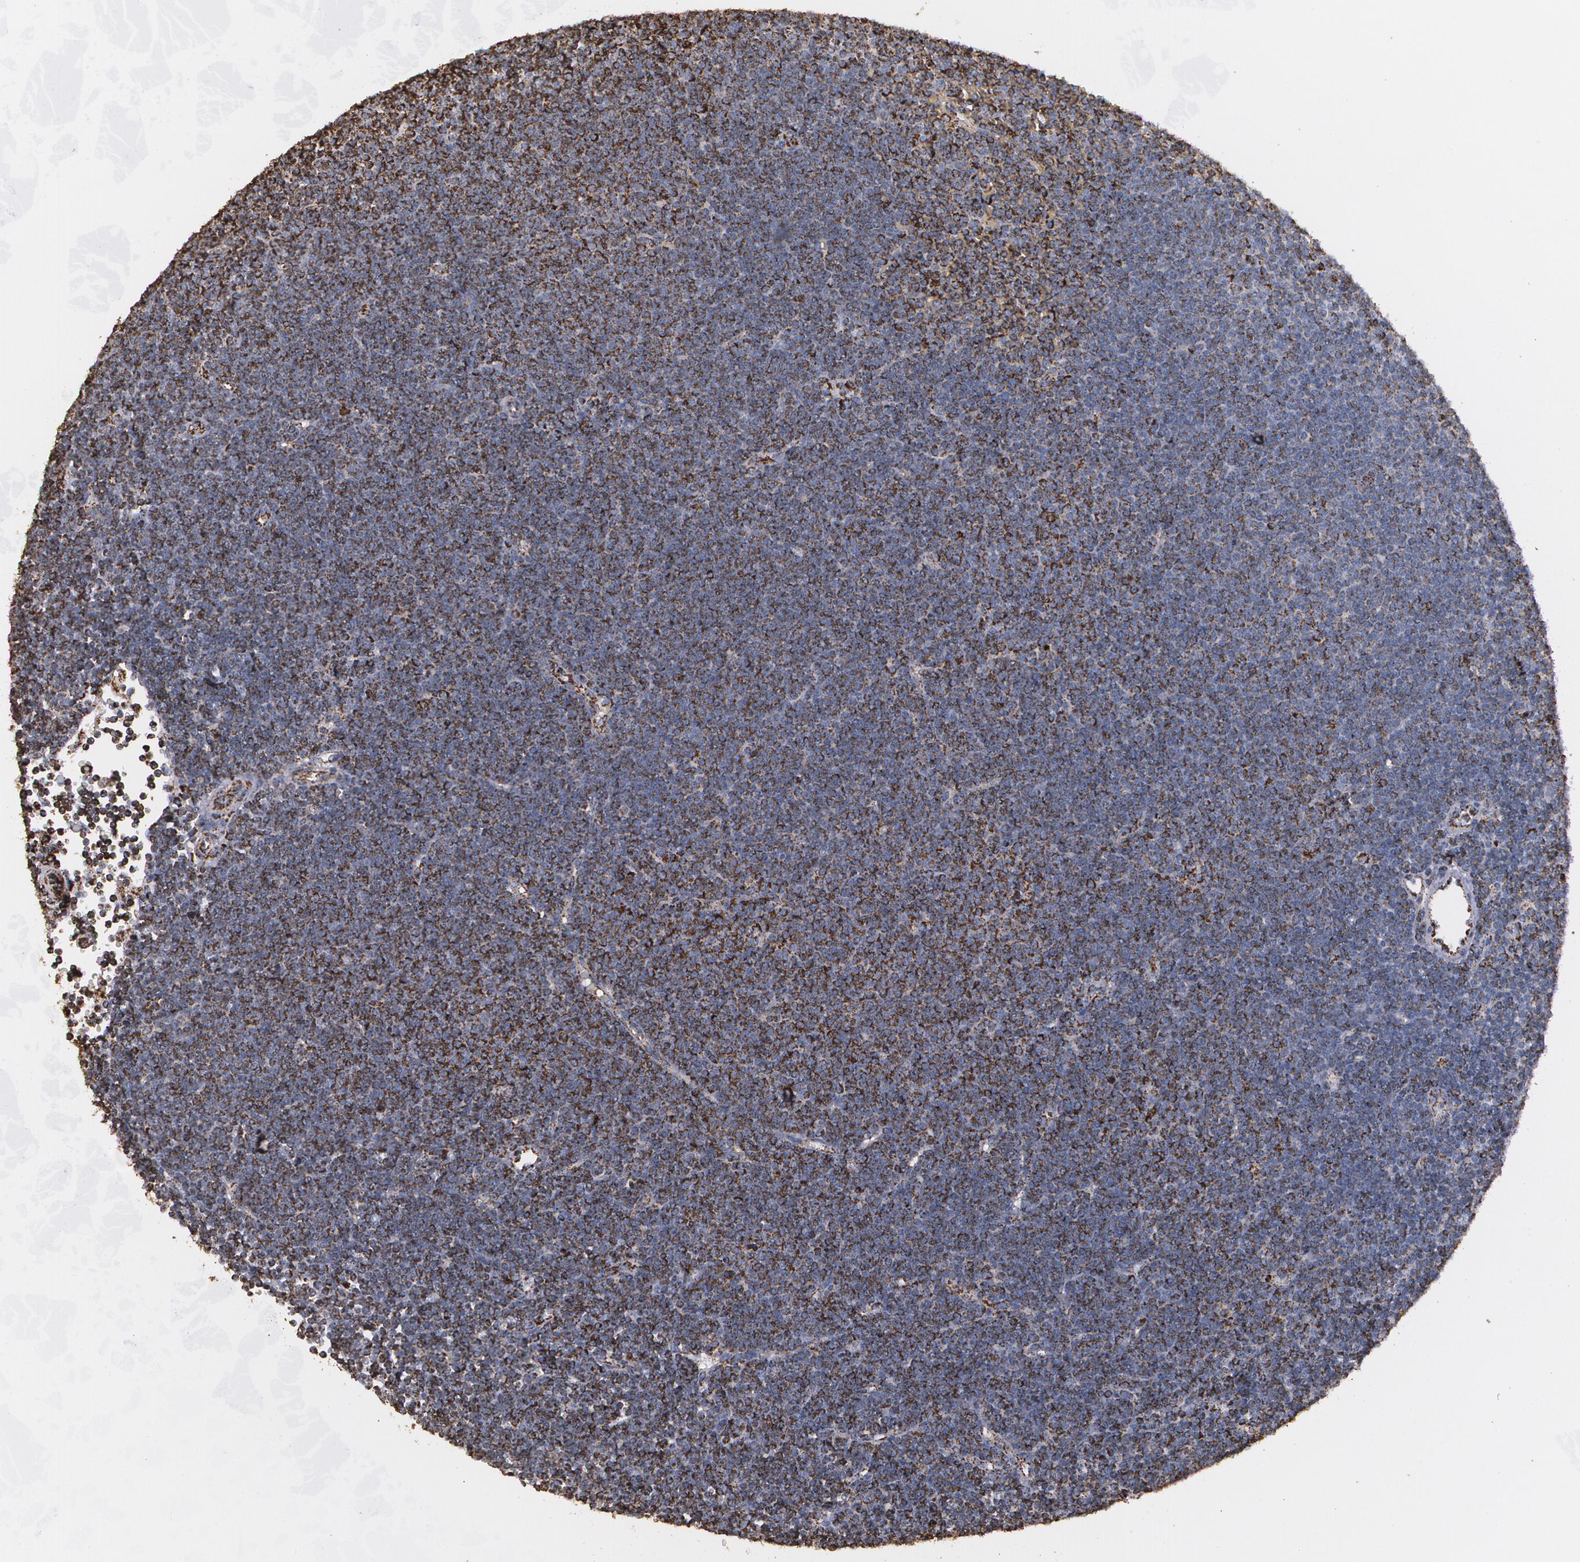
{"staining": {"intensity": "moderate", "quantity": "25%-75%", "location": "cytoplasmic/membranous"}, "tissue": "lymphoma", "cell_type": "Tumor cells", "image_type": "cancer", "snomed": [{"axis": "morphology", "description": "Malignant lymphoma, non-Hodgkin's type, Low grade"}, {"axis": "topography", "description": "Lymph node"}], "caption": "Immunohistochemical staining of low-grade malignant lymphoma, non-Hodgkin's type demonstrates medium levels of moderate cytoplasmic/membranous protein staining in approximately 25%-75% of tumor cells. (IHC, brightfield microscopy, high magnification).", "gene": "HSPD1", "patient": {"sex": "female", "age": 73}}